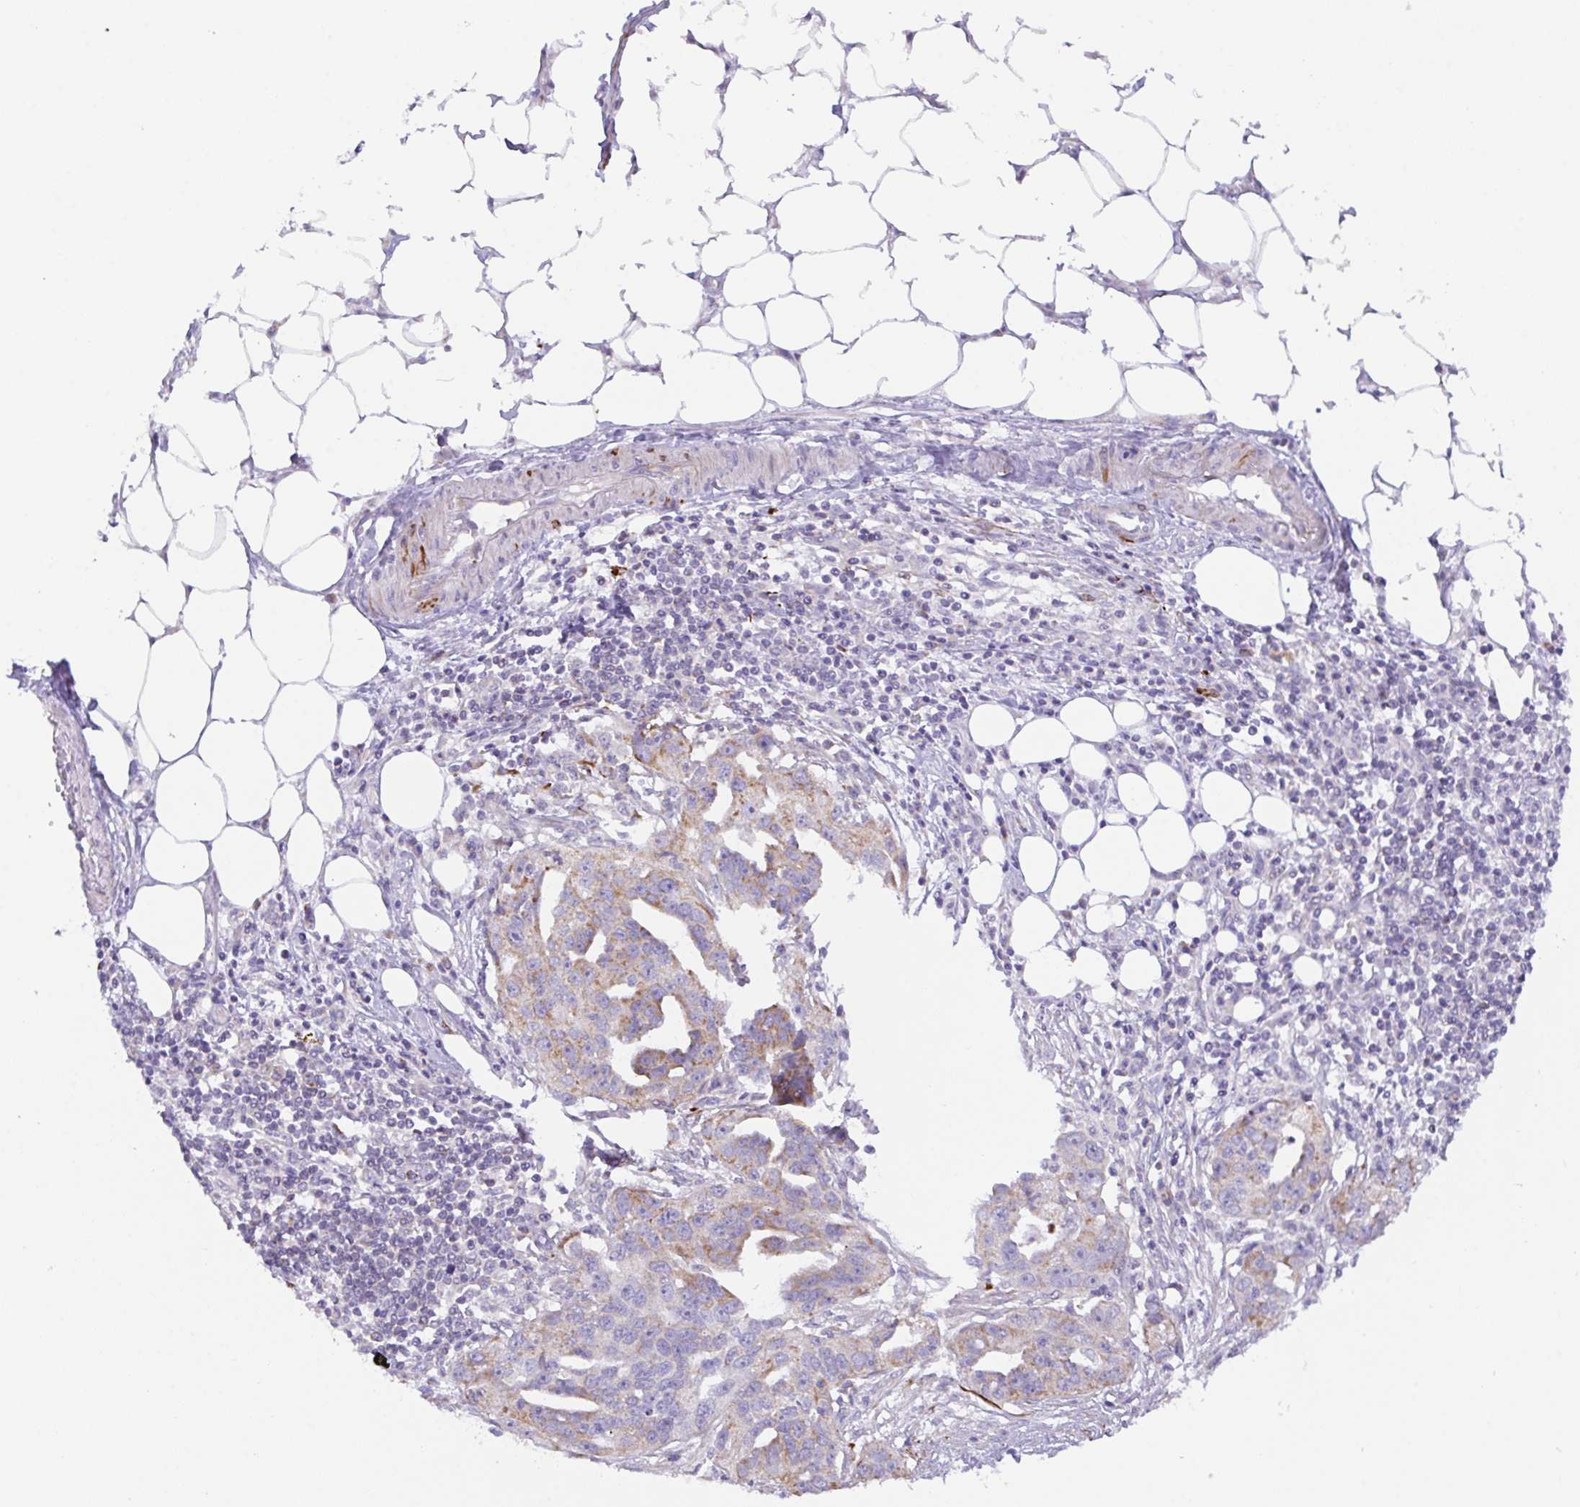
{"staining": {"intensity": "weak", "quantity": ">75%", "location": "cytoplasmic/membranous"}, "tissue": "ovarian cancer", "cell_type": "Tumor cells", "image_type": "cancer", "snomed": [{"axis": "morphology", "description": "Carcinoma, endometroid"}, {"axis": "morphology", "description": "Cystadenocarcinoma, serous, NOS"}, {"axis": "topography", "description": "Ovary"}], "caption": "High-magnification brightfield microscopy of serous cystadenocarcinoma (ovarian) stained with DAB (brown) and counterstained with hematoxylin (blue). tumor cells exhibit weak cytoplasmic/membranous expression is present in about>75% of cells.", "gene": "CHDH", "patient": {"sex": "female", "age": 45}}